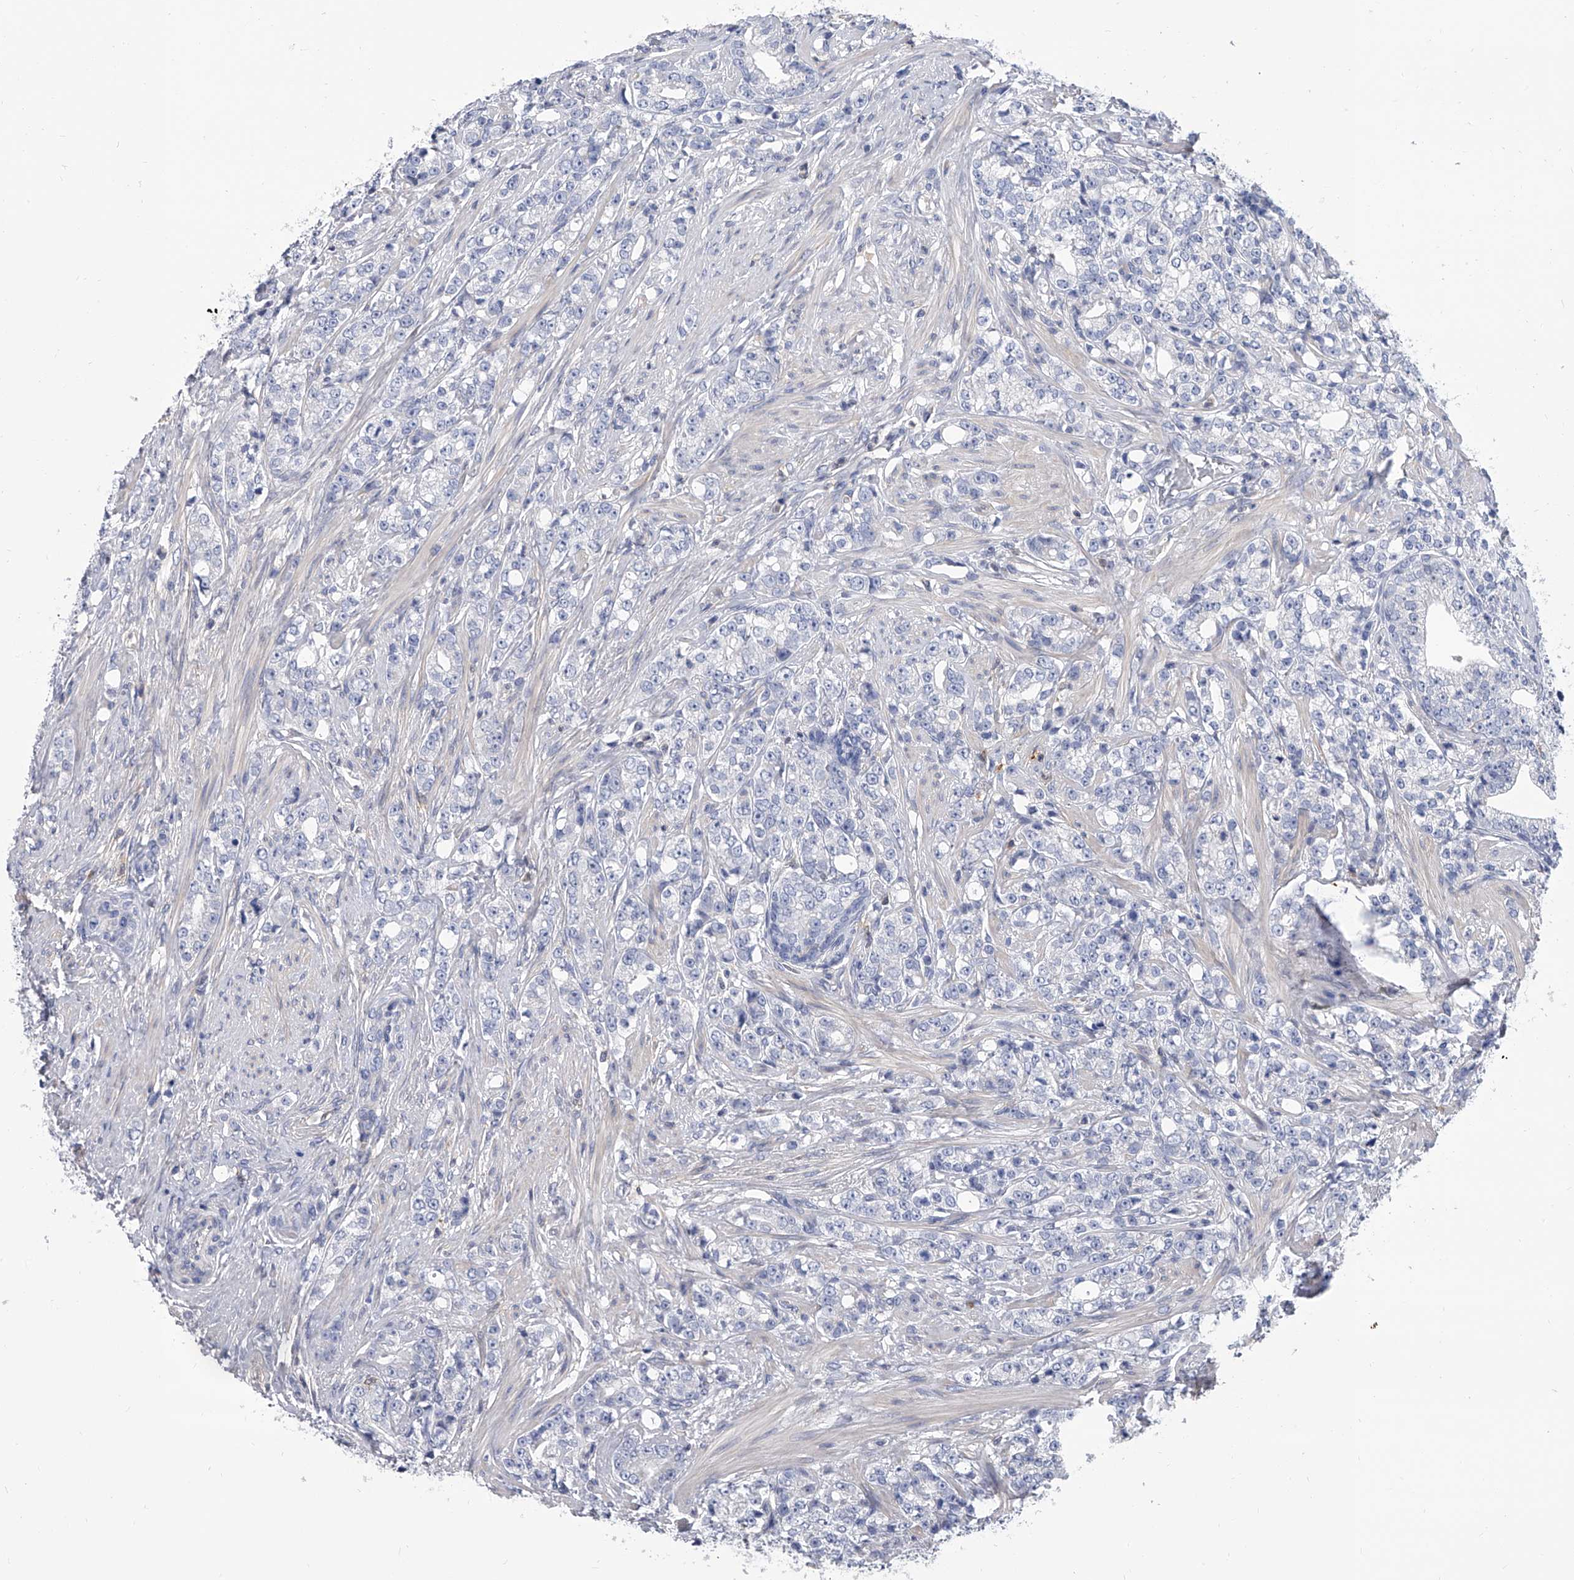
{"staining": {"intensity": "negative", "quantity": "none", "location": "none"}, "tissue": "prostate cancer", "cell_type": "Tumor cells", "image_type": "cancer", "snomed": [{"axis": "morphology", "description": "Adenocarcinoma, High grade"}, {"axis": "topography", "description": "Prostate"}], "caption": "A histopathology image of human prostate high-grade adenocarcinoma is negative for staining in tumor cells. The staining is performed using DAB brown chromogen with nuclei counter-stained in using hematoxylin.", "gene": "SERPINB9", "patient": {"sex": "male", "age": 69}}